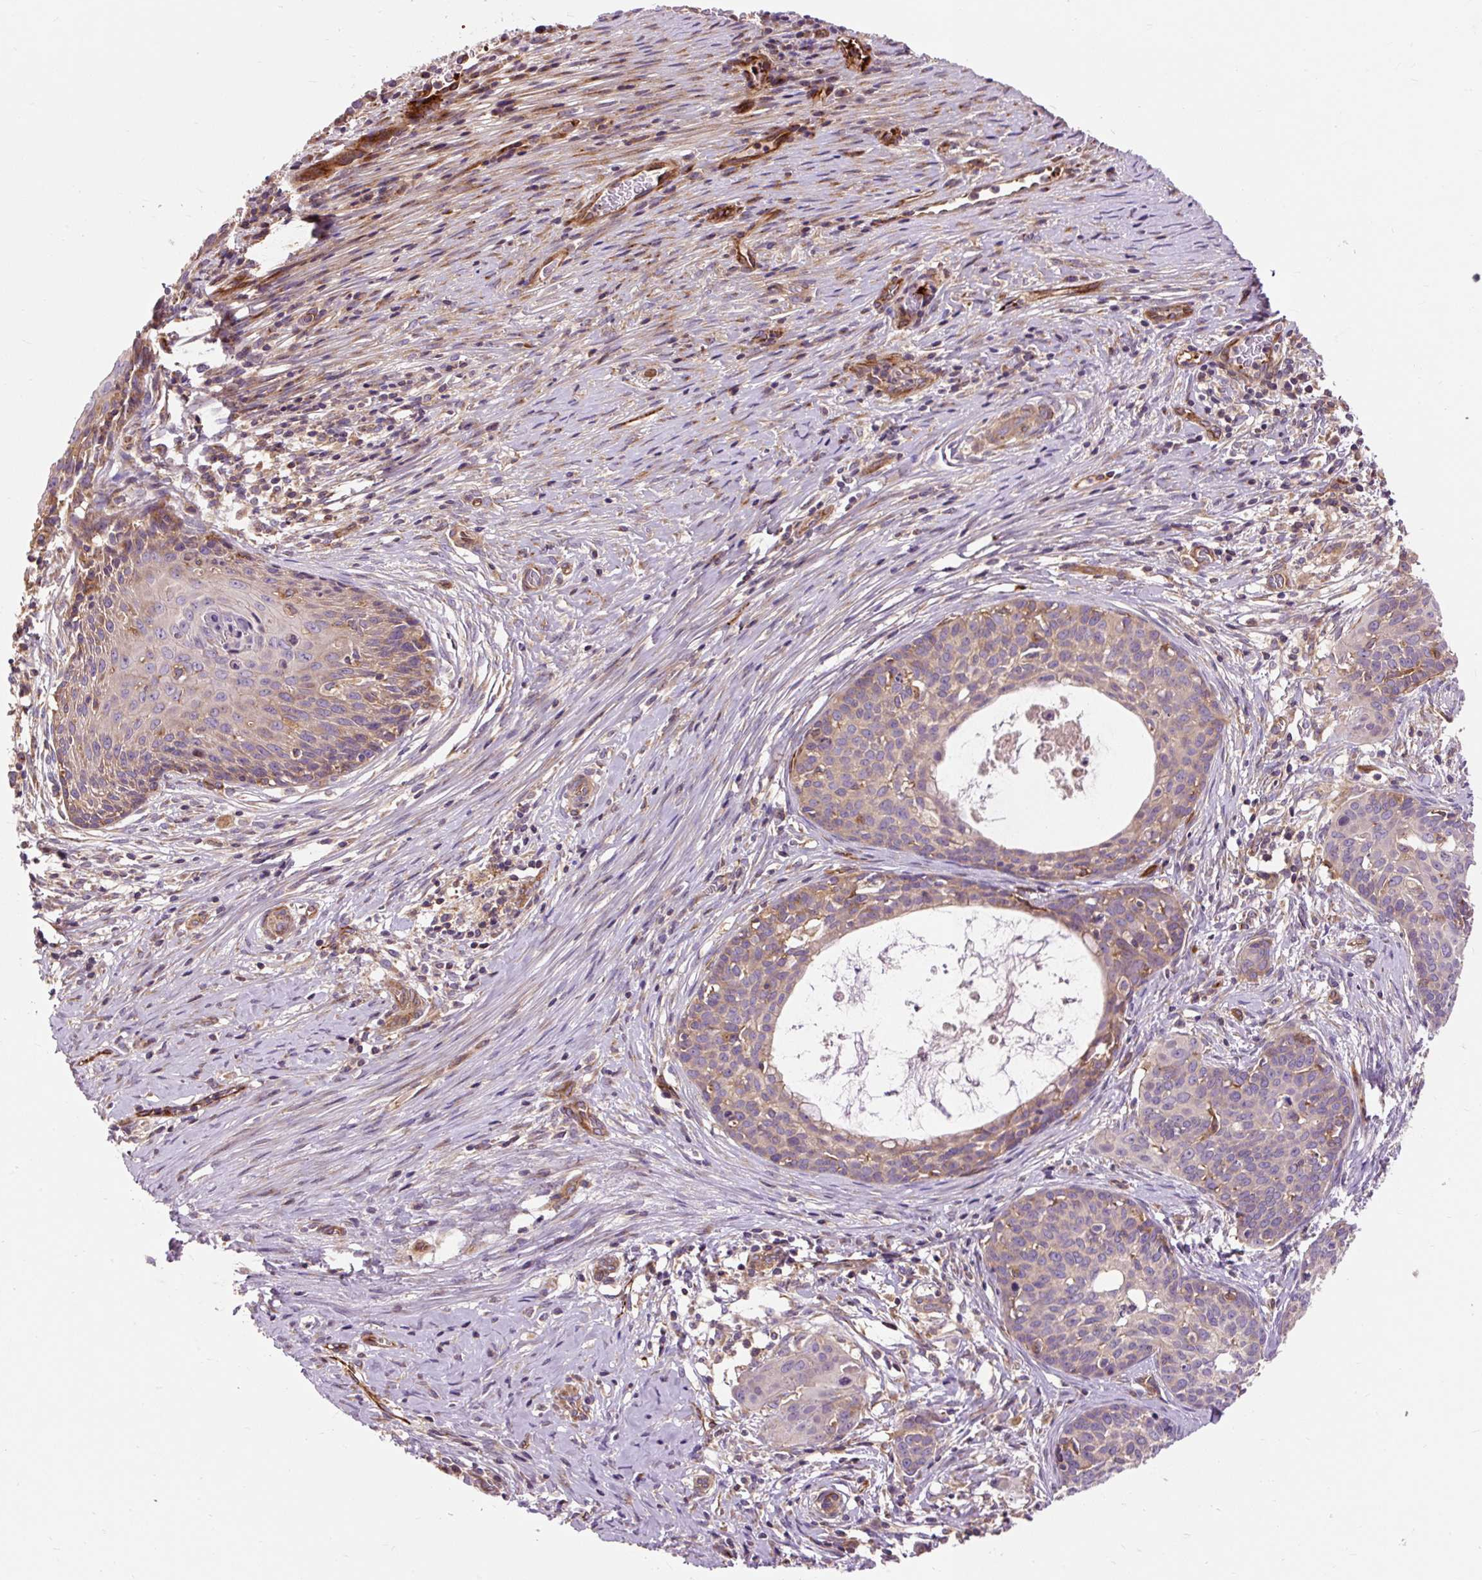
{"staining": {"intensity": "weak", "quantity": "25%-75%", "location": "cytoplasmic/membranous"}, "tissue": "cervical cancer", "cell_type": "Tumor cells", "image_type": "cancer", "snomed": [{"axis": "morphology", "description": "Squamous cell carcinoma, NOS"}, {"axis": "morphology", "description": "Adenocarcinoma, NOS"}, {"axis": "topography", "description": "Cervix"}], "caption": "Cervical squamous cell carcinoma stained for a protein (brown) reveals weak cytoplasmic/membranous positive positivity in approximately 25%-75% of tumor cells.", "gene": "PCDHGB3", "patient": {"sex": "female", "age": 52}}